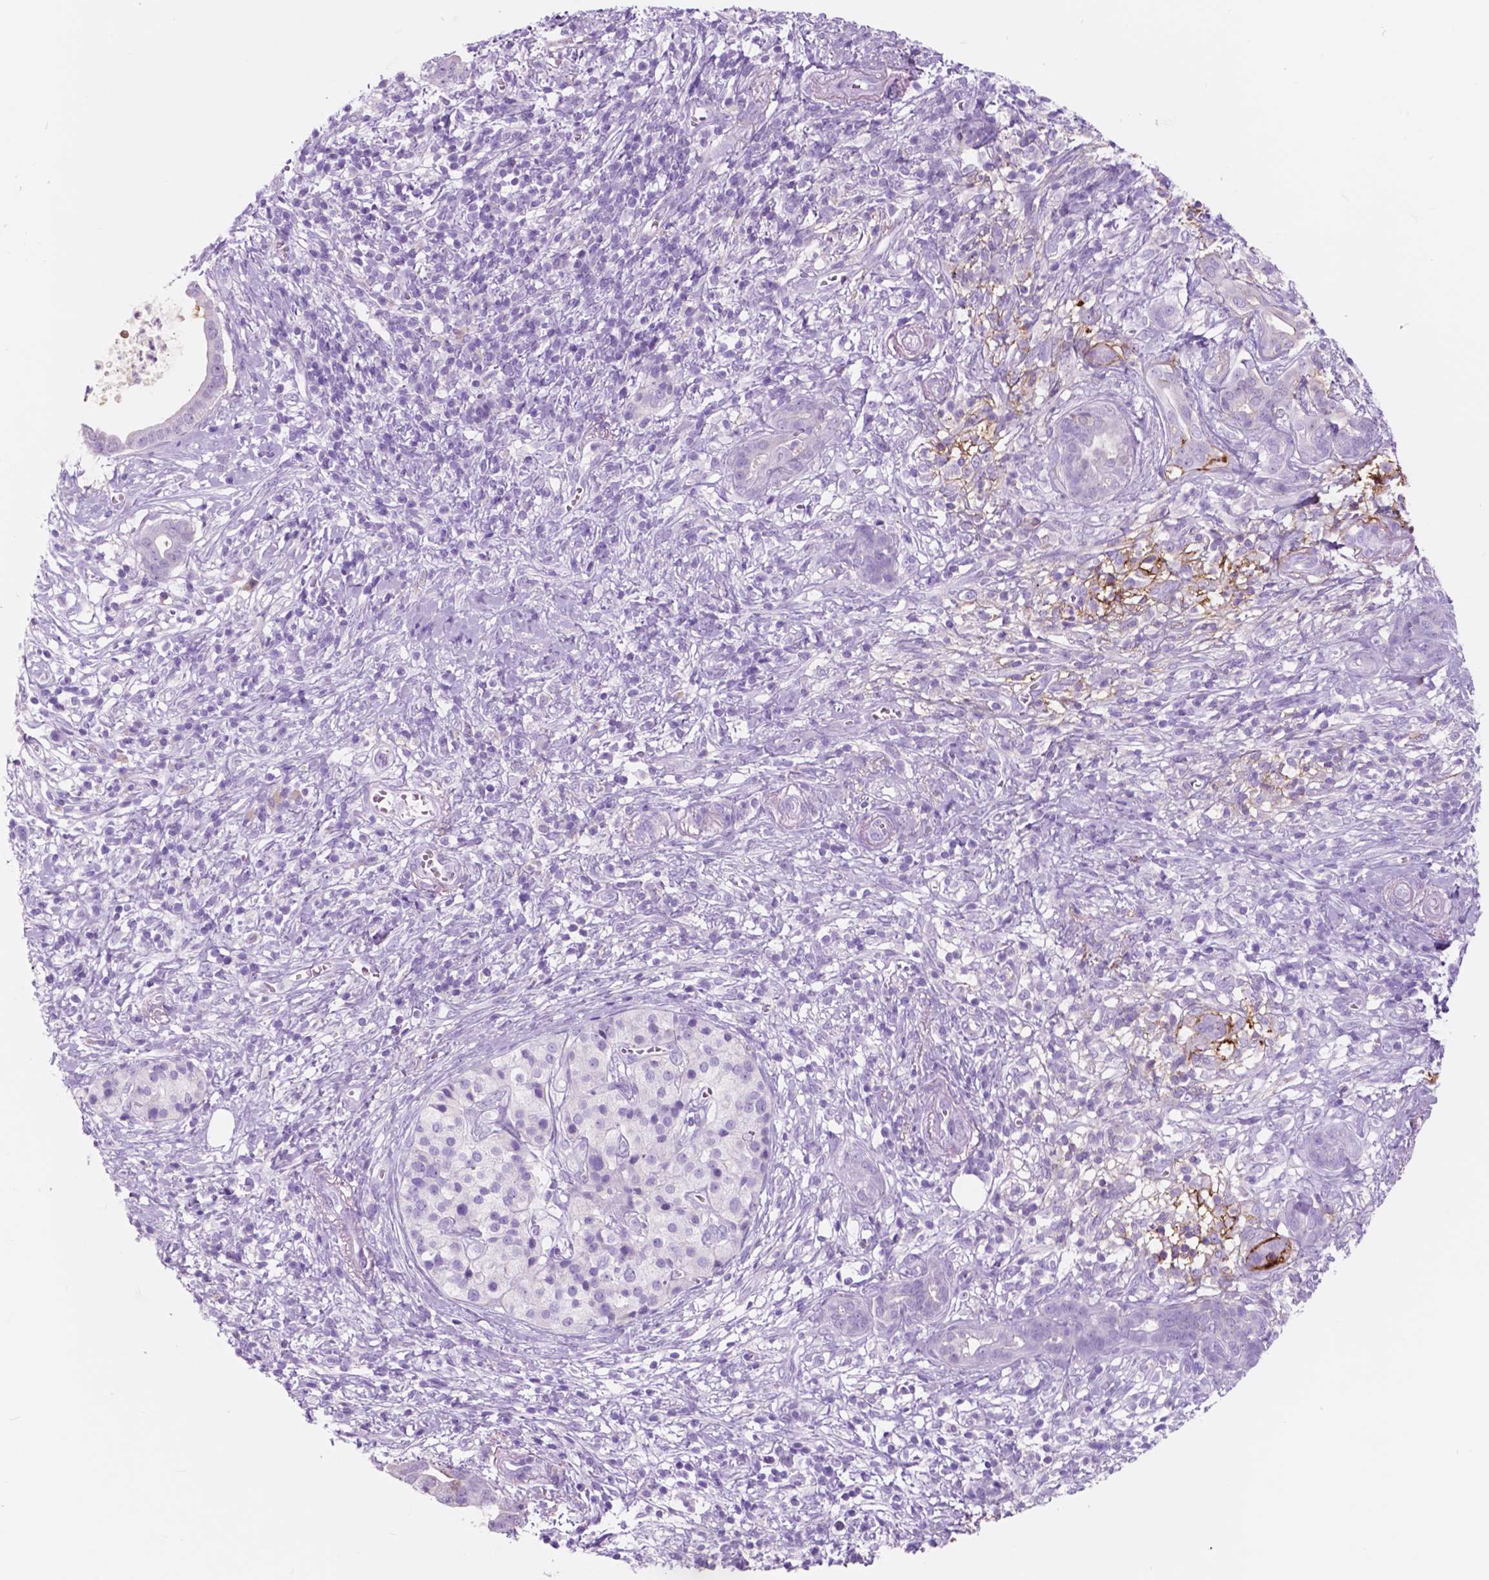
{"staining": {"intensity": "negative", "quantity": "none", "location": "none"}, "tissue": "pancreatic cancer", "cell_type": "Tumor cells", "image_type": "cancer", "snomed": [{"axis": "morphology", "description": "Adenocarcinoma, NOS"}, {"axis": "topography", "description": "Pancreas"}], "caption": "Pancreatic cancer was stained to show a protein in brown. There is no significant expression in tumor cells.", "gene": "CUZD1", "patient": {"sex": "male", "age": 61}}